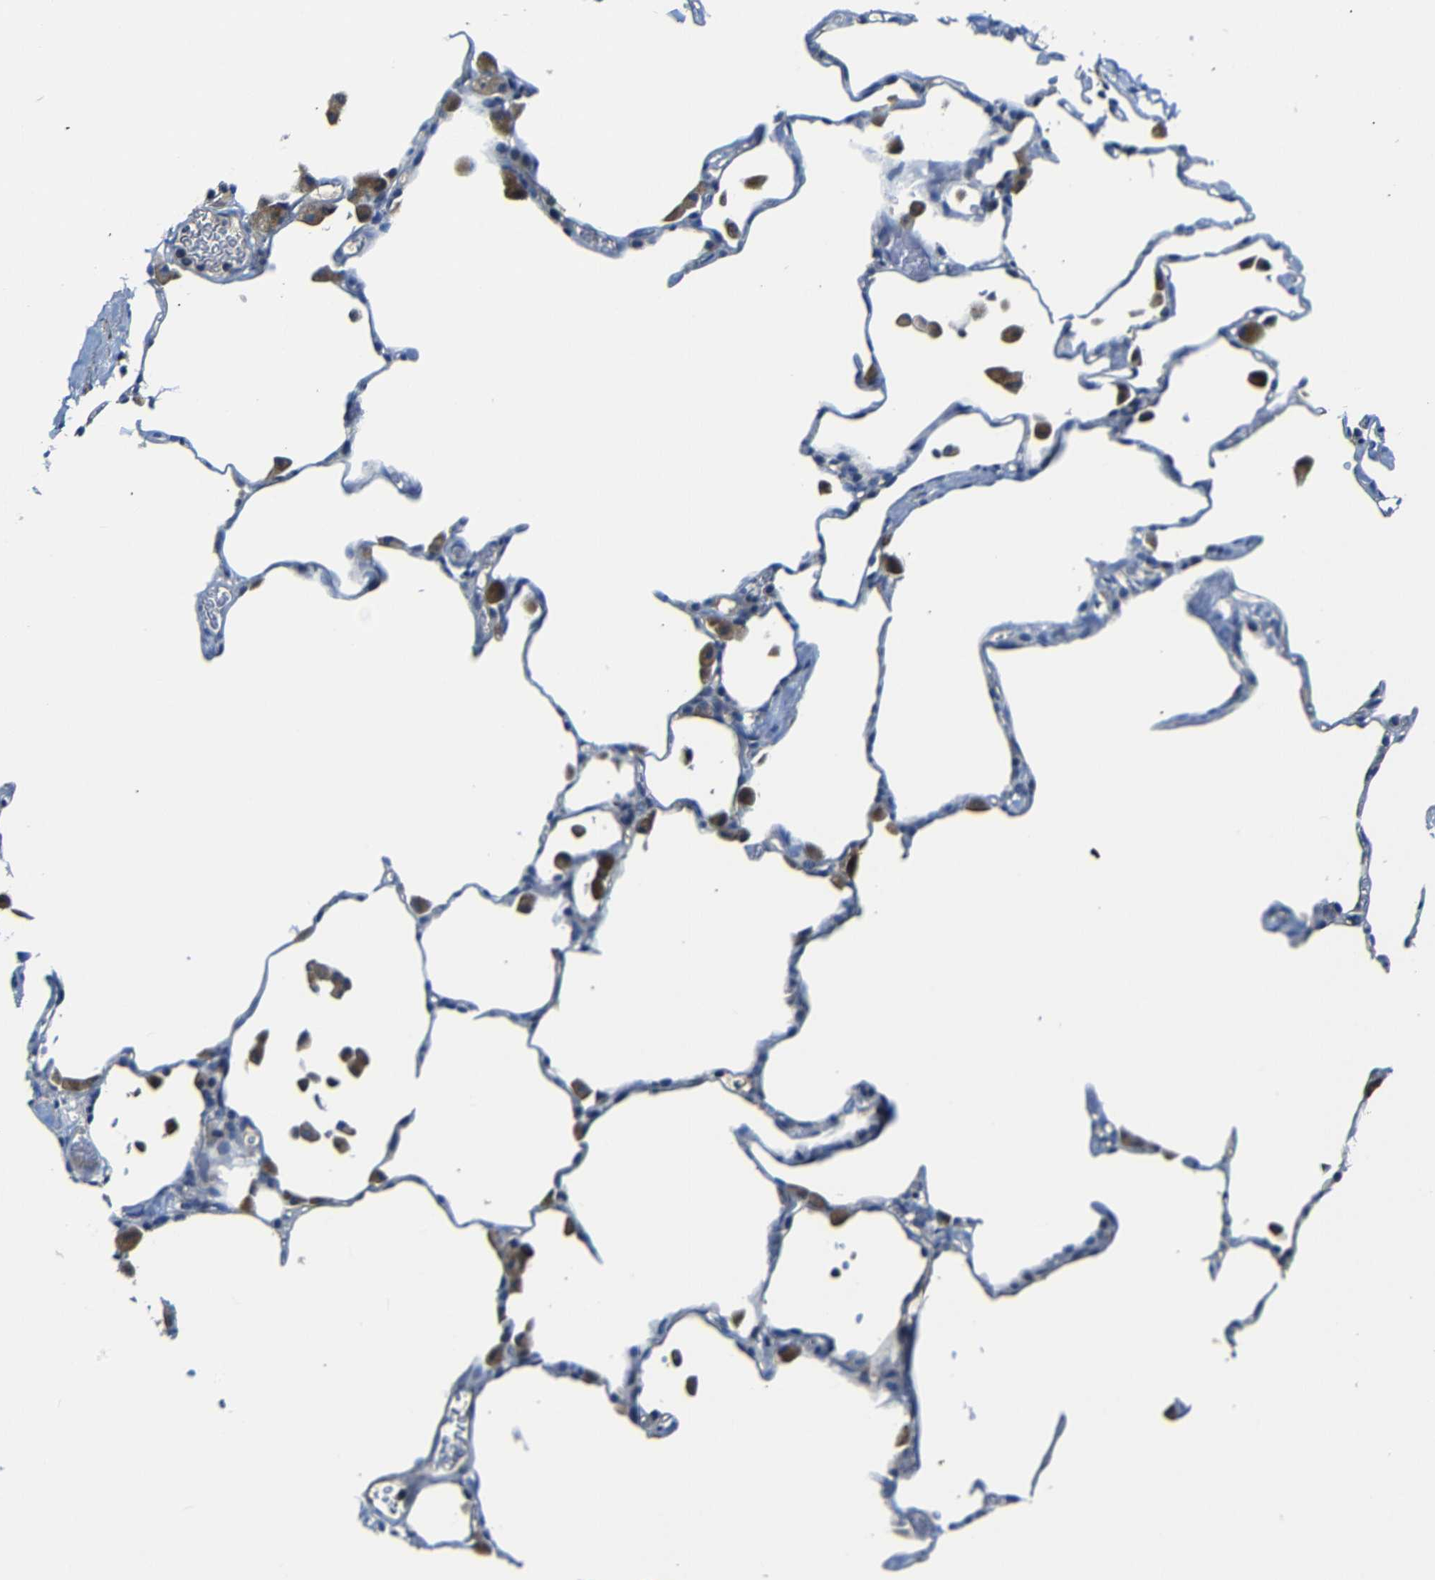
{"staining": {"intensity": "negative", "quantity": "none", "location": "none"}, "tissue": "lung", "cell_type": "Alveolar cells", "image_type": "normal", "snomed": [{"axis": "morphology", "description": "Normal tissue, NOS"}, {"axis": "topography", "description": "Lung"}], "caption": "Protein analysis of benign lung displays no significant expression in alveolar cells.", "gene": "AFDN", "patient": {"sex": "female", "age": 49}}